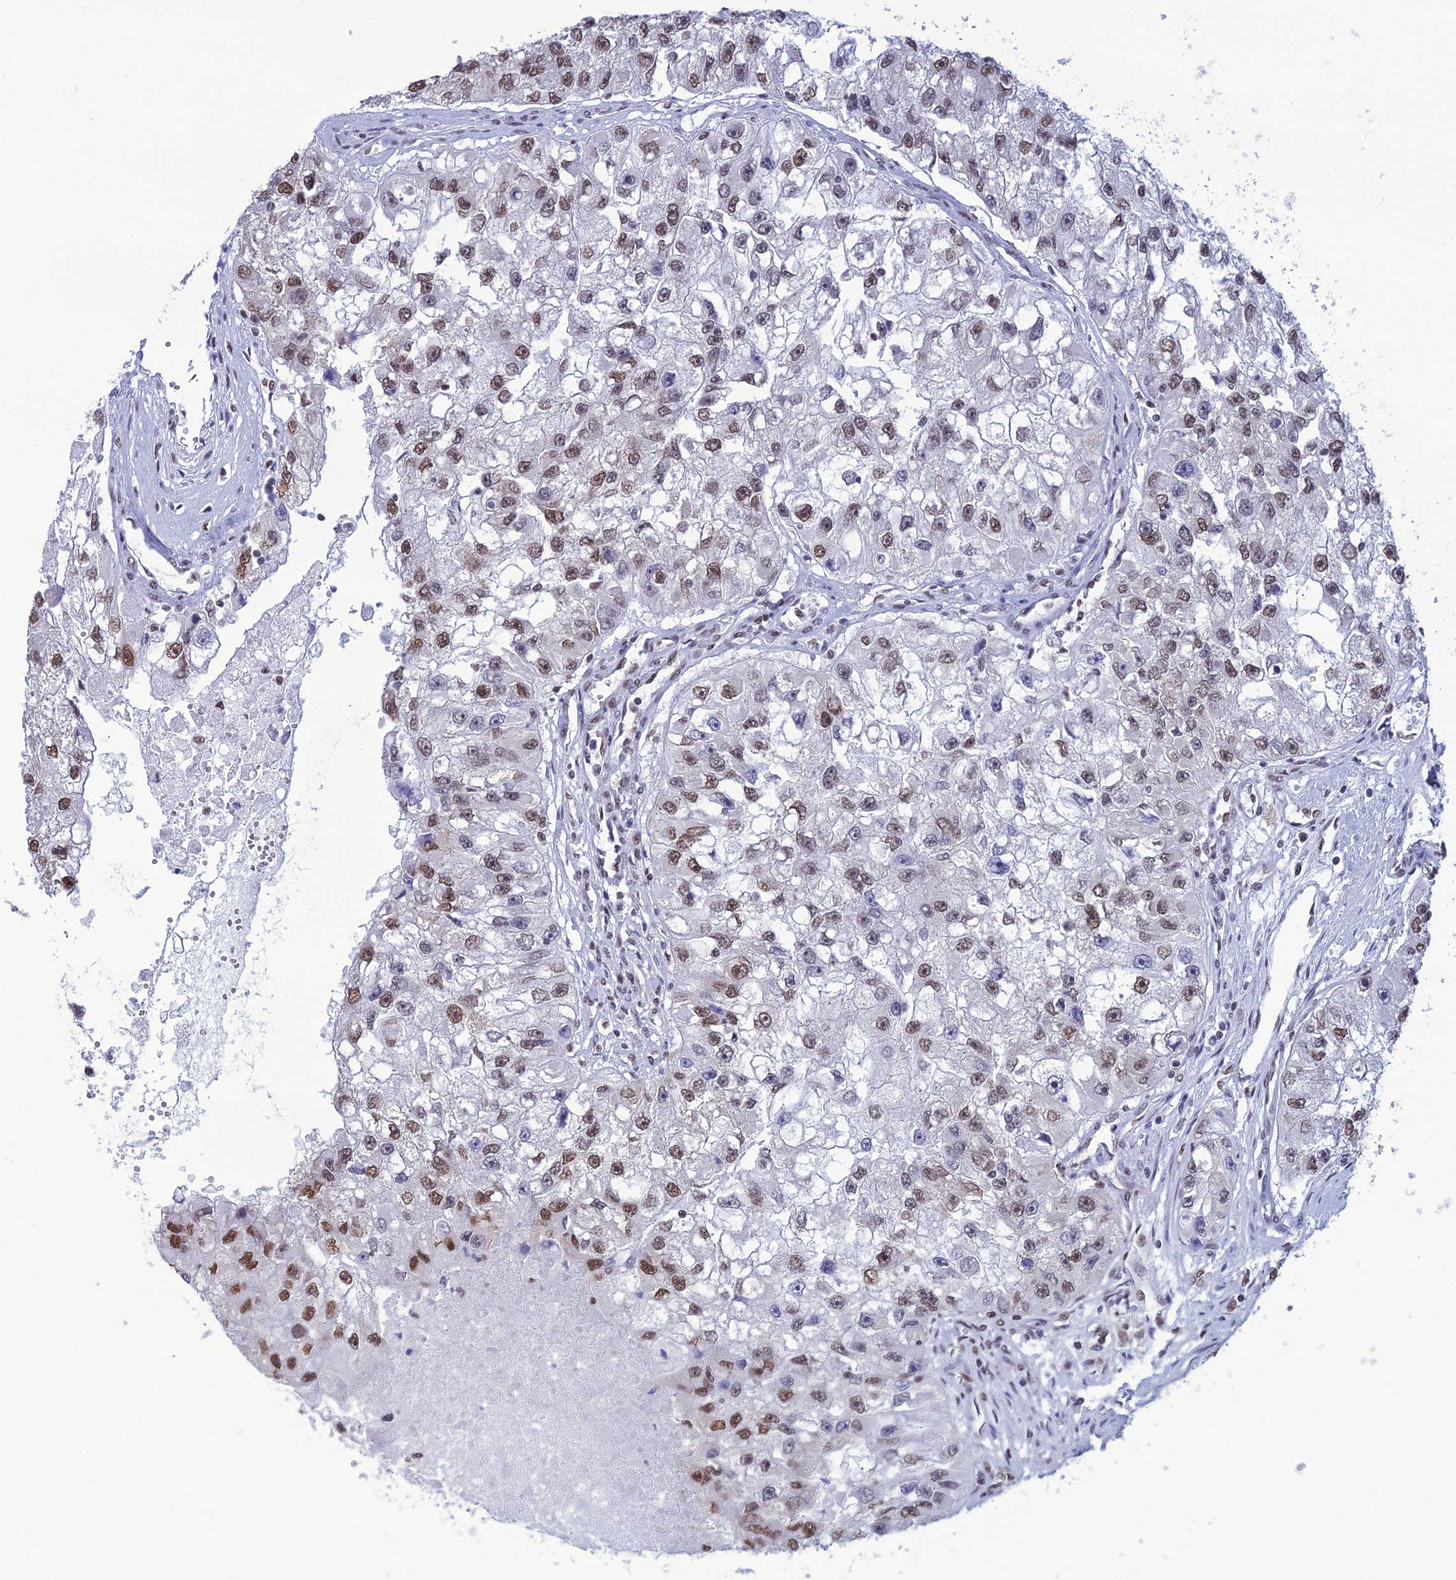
{"staining": {"intensity": "moderate", "quantity": "25%-75%", "location": "nuclear"}, "tissue": "renal cancer", "cell_type": "Tumor cells", "image_type": "cancer", "snomed": [{"axis": "morphology", "description": "Adenocarcinoma, NOS"}, {"axis": "topography", "description": "Kidney"}], "caption": "This image shows renal cancer stained with immunohistochemistry to label a protein in brown. The nuclear of tumor cells show moderate positivity for the protein. Nuclei are counter-stained blue.", "gene": "PRAMEF12", "patient": {"sex": "male", "age": 63}}